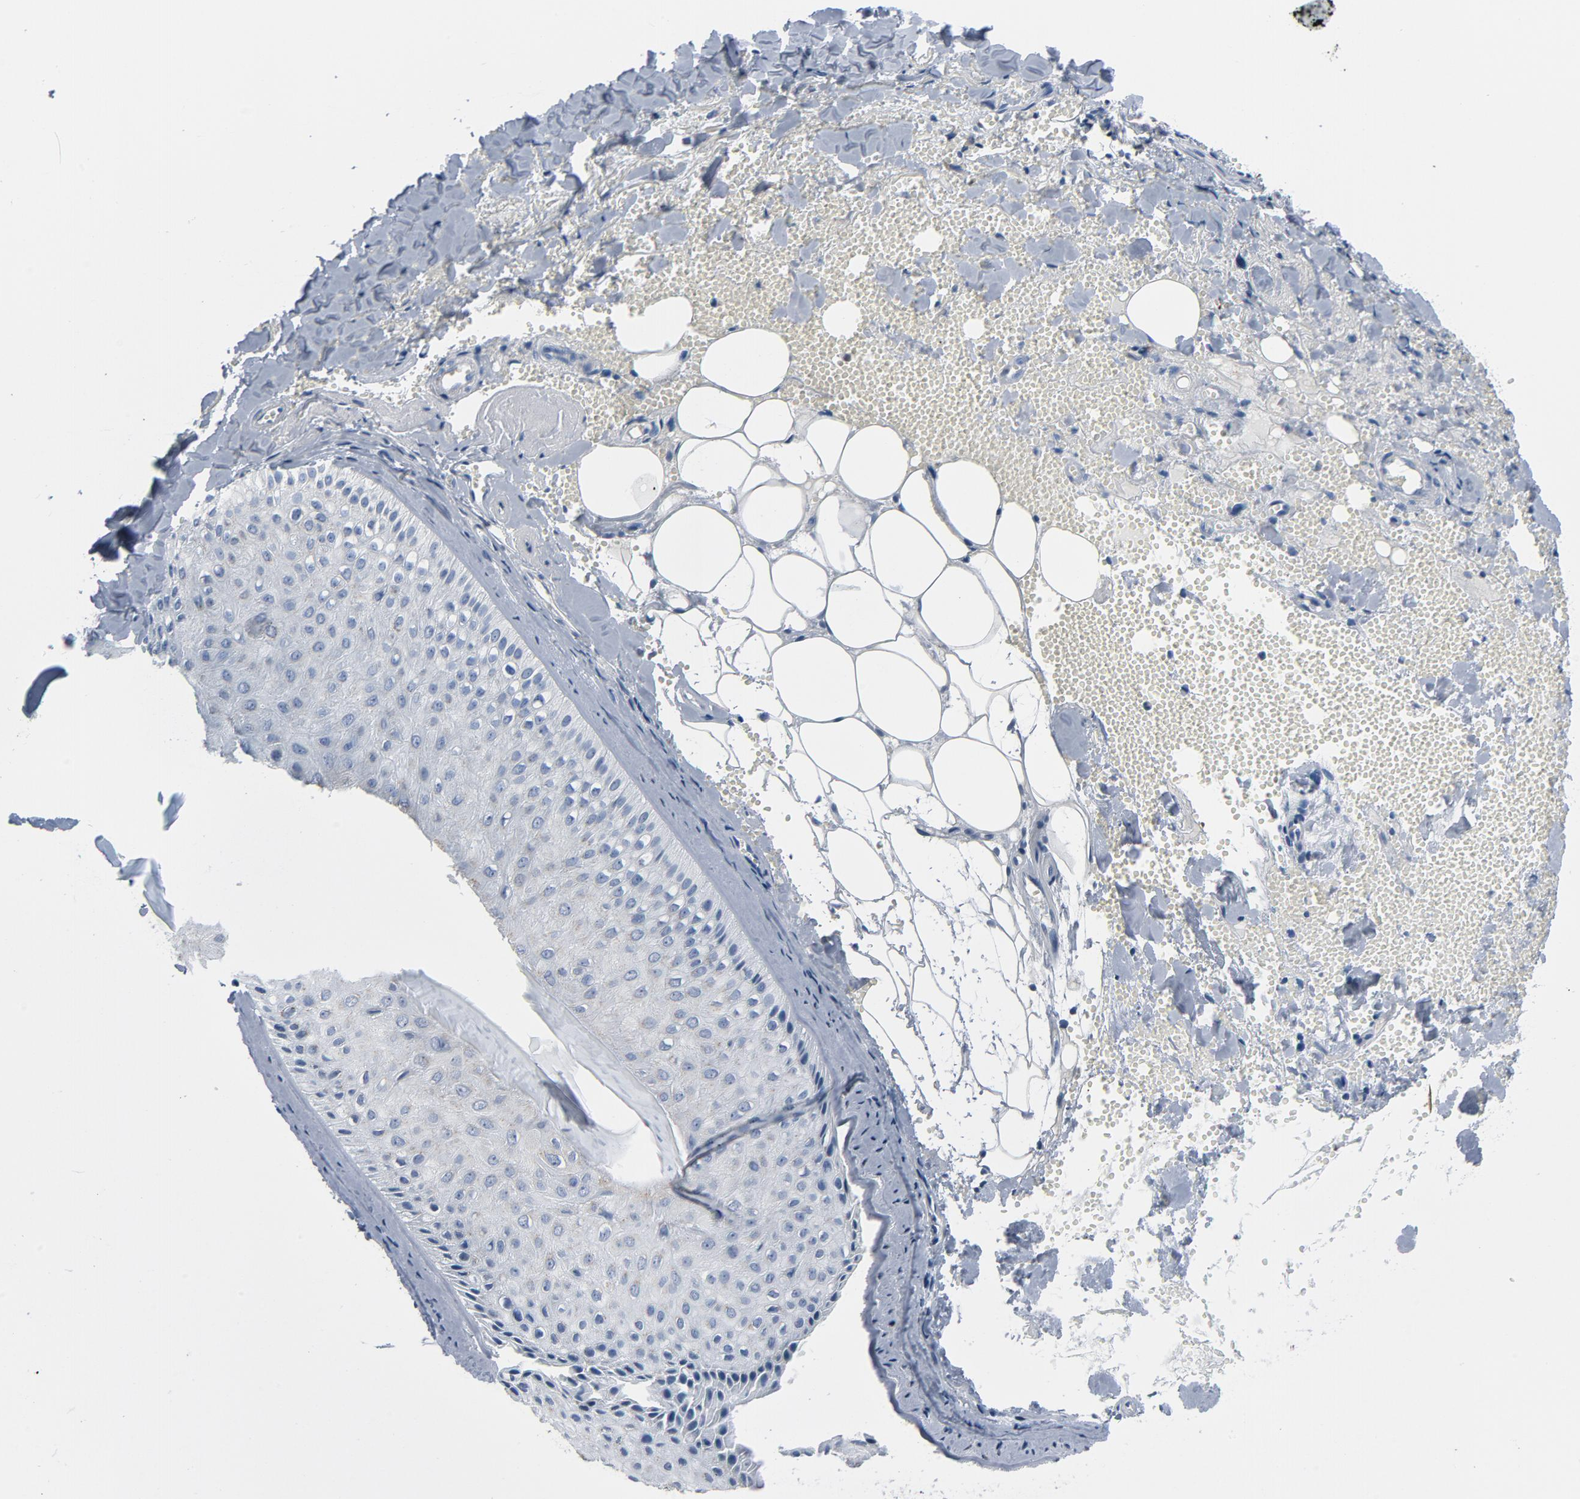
{"staining": {"intensity": "weak", "quantity": "<25%", "location": "cytoplasmic/membranous"}, "tissue": "skin cancer", "cell_type": "Tumor cells", "image_type": "cancer", "snomed": [{"axis": "morphology", "description": "Basal cell carcinoma"}, {"axis": "topography", "description": "Skin"}], "caption": "This is an IHC histopathology image of human skin basal cell carcinoma. There is no staining in tumor cells.", "gene": "YIPF6", "patient": {"sex": "male", "age": 84}}